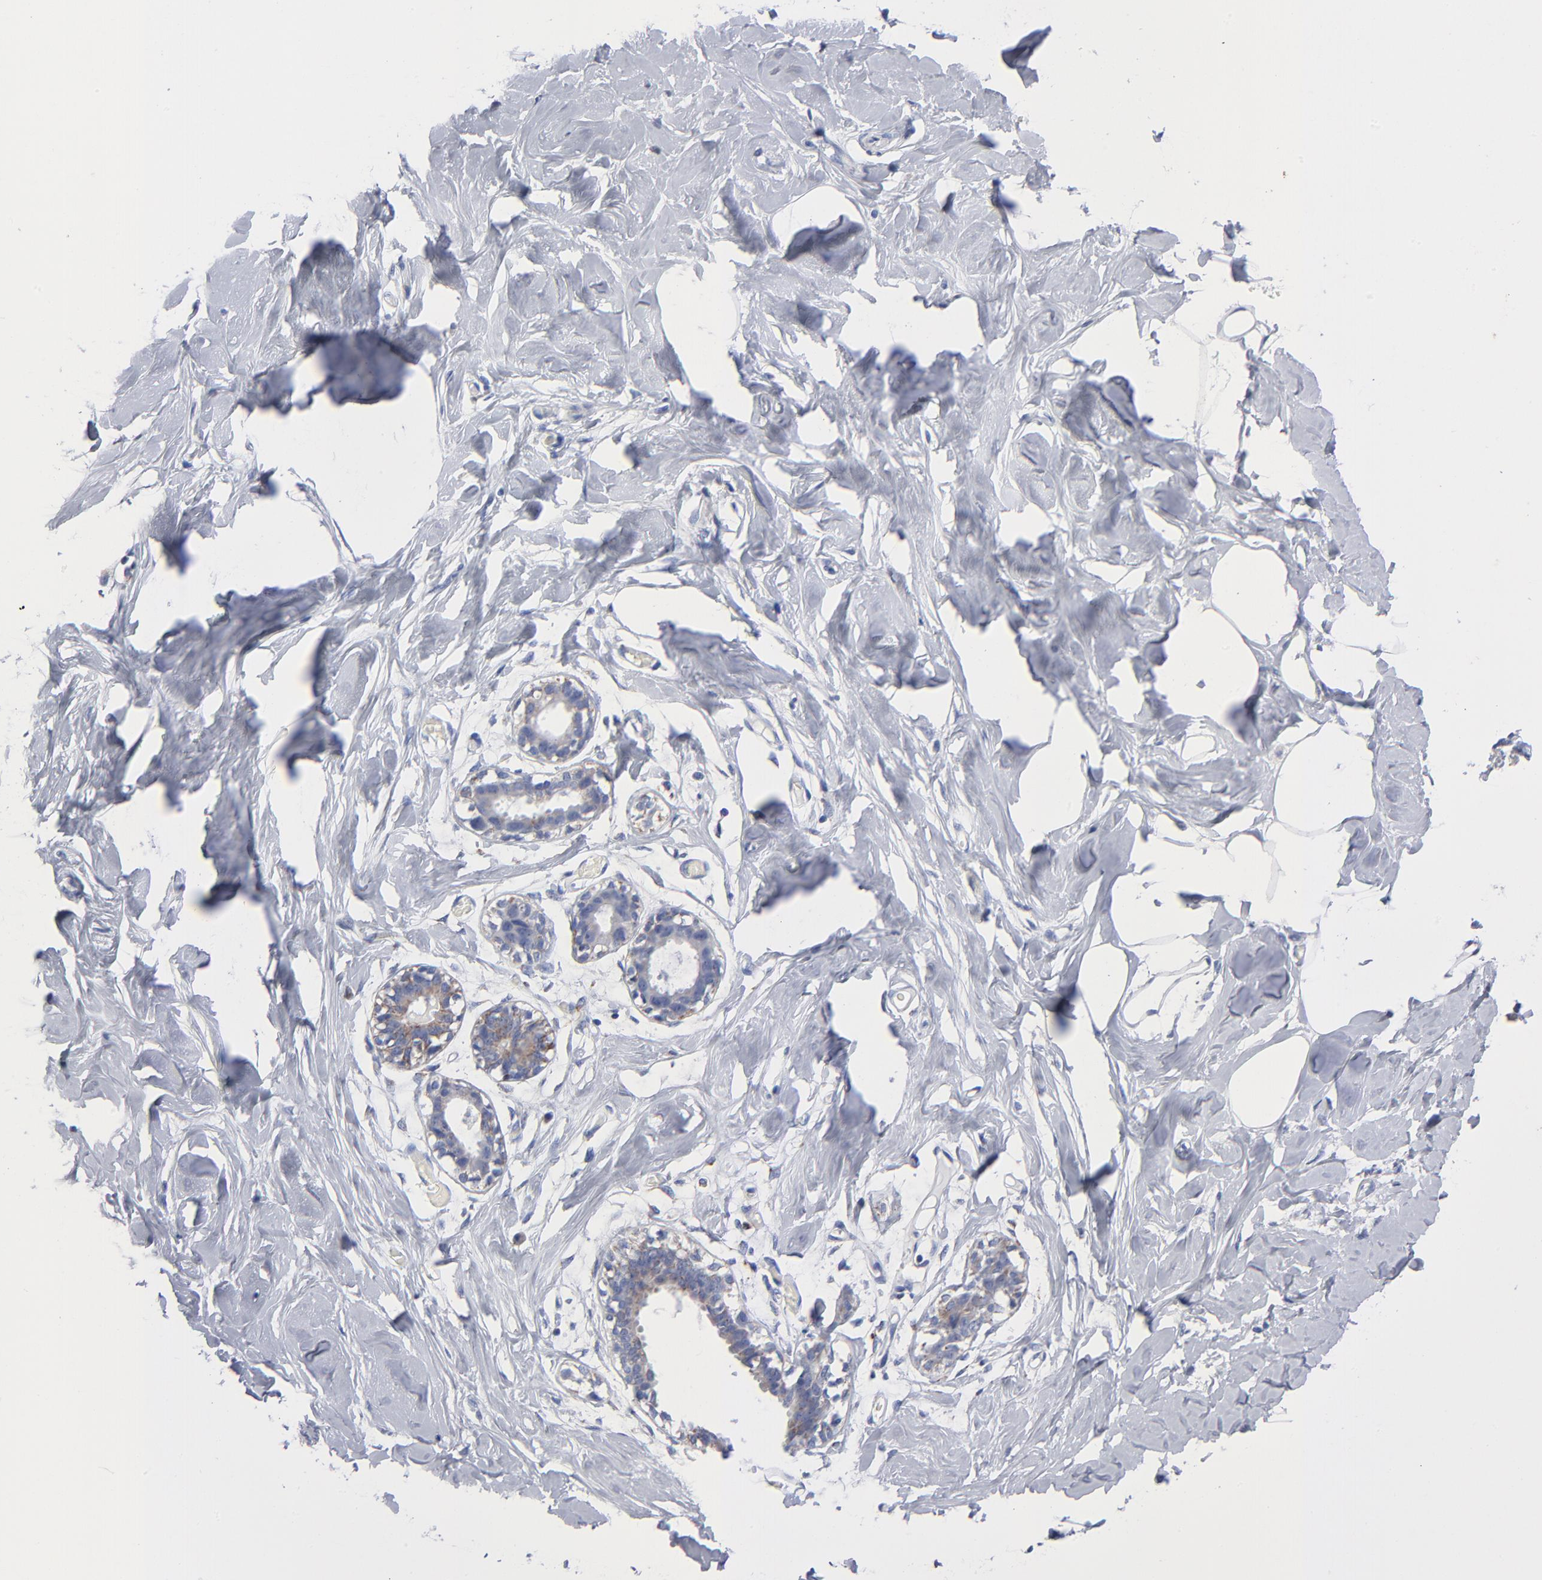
{"staining": {"intensity": "negative", "quantity": "none", "location": "none"}, "tissue": "breast", "cell_type": "Adipocytes", "image_type": "normal", "snomed": [{"axis": "morphology", "description": "Normal tissue, NOS"}, {"axis": "topography", "description": "Breast"}, {"axis": "topography", "description": "Adipose tissue"}], "caption": "An image of human breast is negative for staining in adipocytes.", "gene": "CHCHD10", "patient": {"sex": "female", "age": 25}}